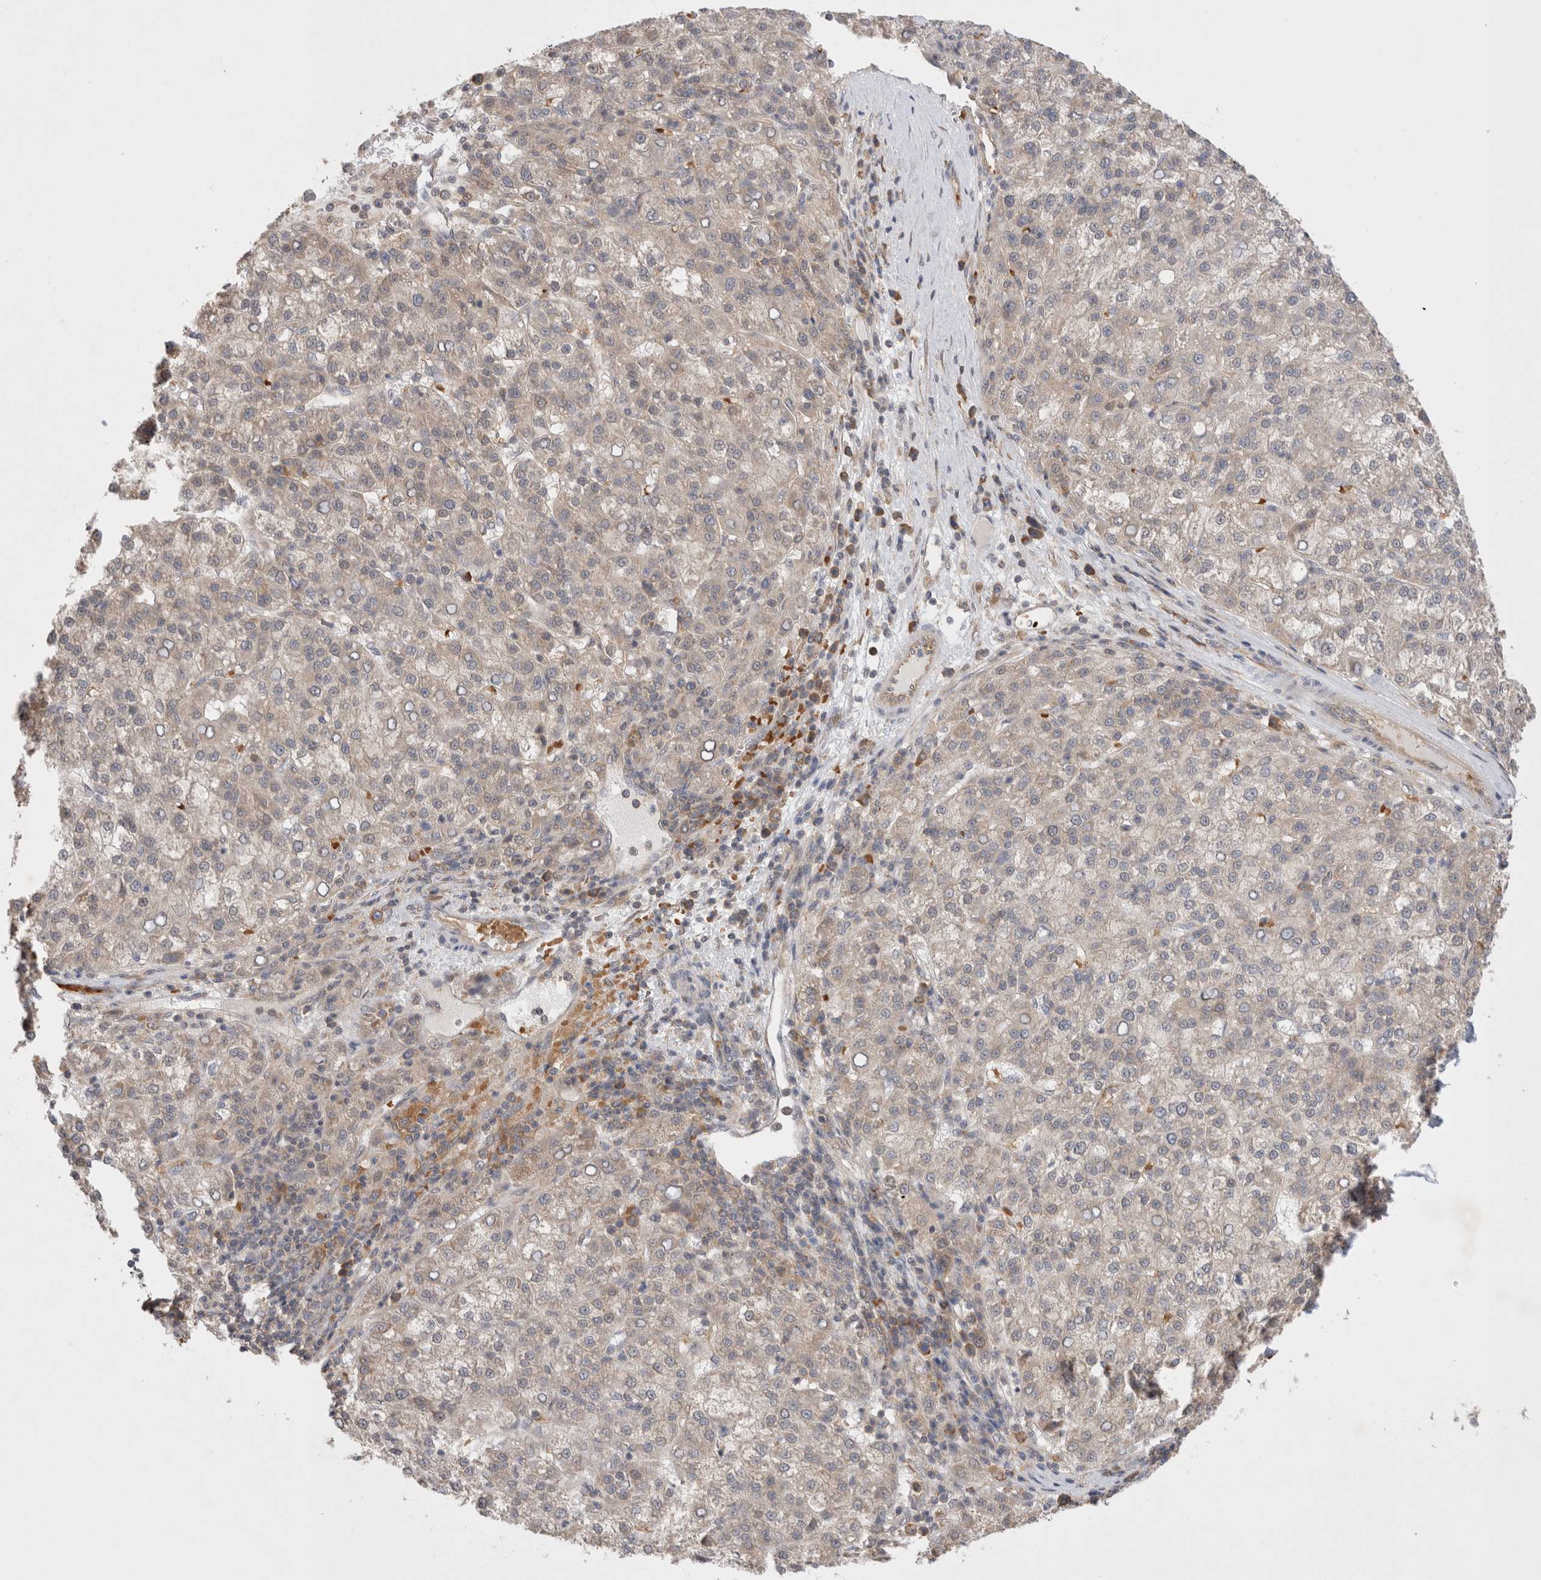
{"staining": {"intensity": "weak", "quantity": "<25%", "location": "cytoplasmic/membranous"}, "tissue": "liver cancer", "cell_type": "Tumor cells", "image_type": "cancer", "snomed": [{"axis": "morphology", "description": "Carcinoma, Hepatocellular, NOS"}, {"axis": "topography", "description": "Liver"}], "caption": "This photomicrograph is of liver cancer stained with IHC to label a protein in brown with the nuclei are counter-stained blue. There is no positivity in tumor cells. Brightfield microscopy of immunohistochemistry stained with DAB (brown) and hematoxylin (blue), captured at high magnification.", "gene": "EIF3E", "patient": {"sex": "female", "age": 58}}